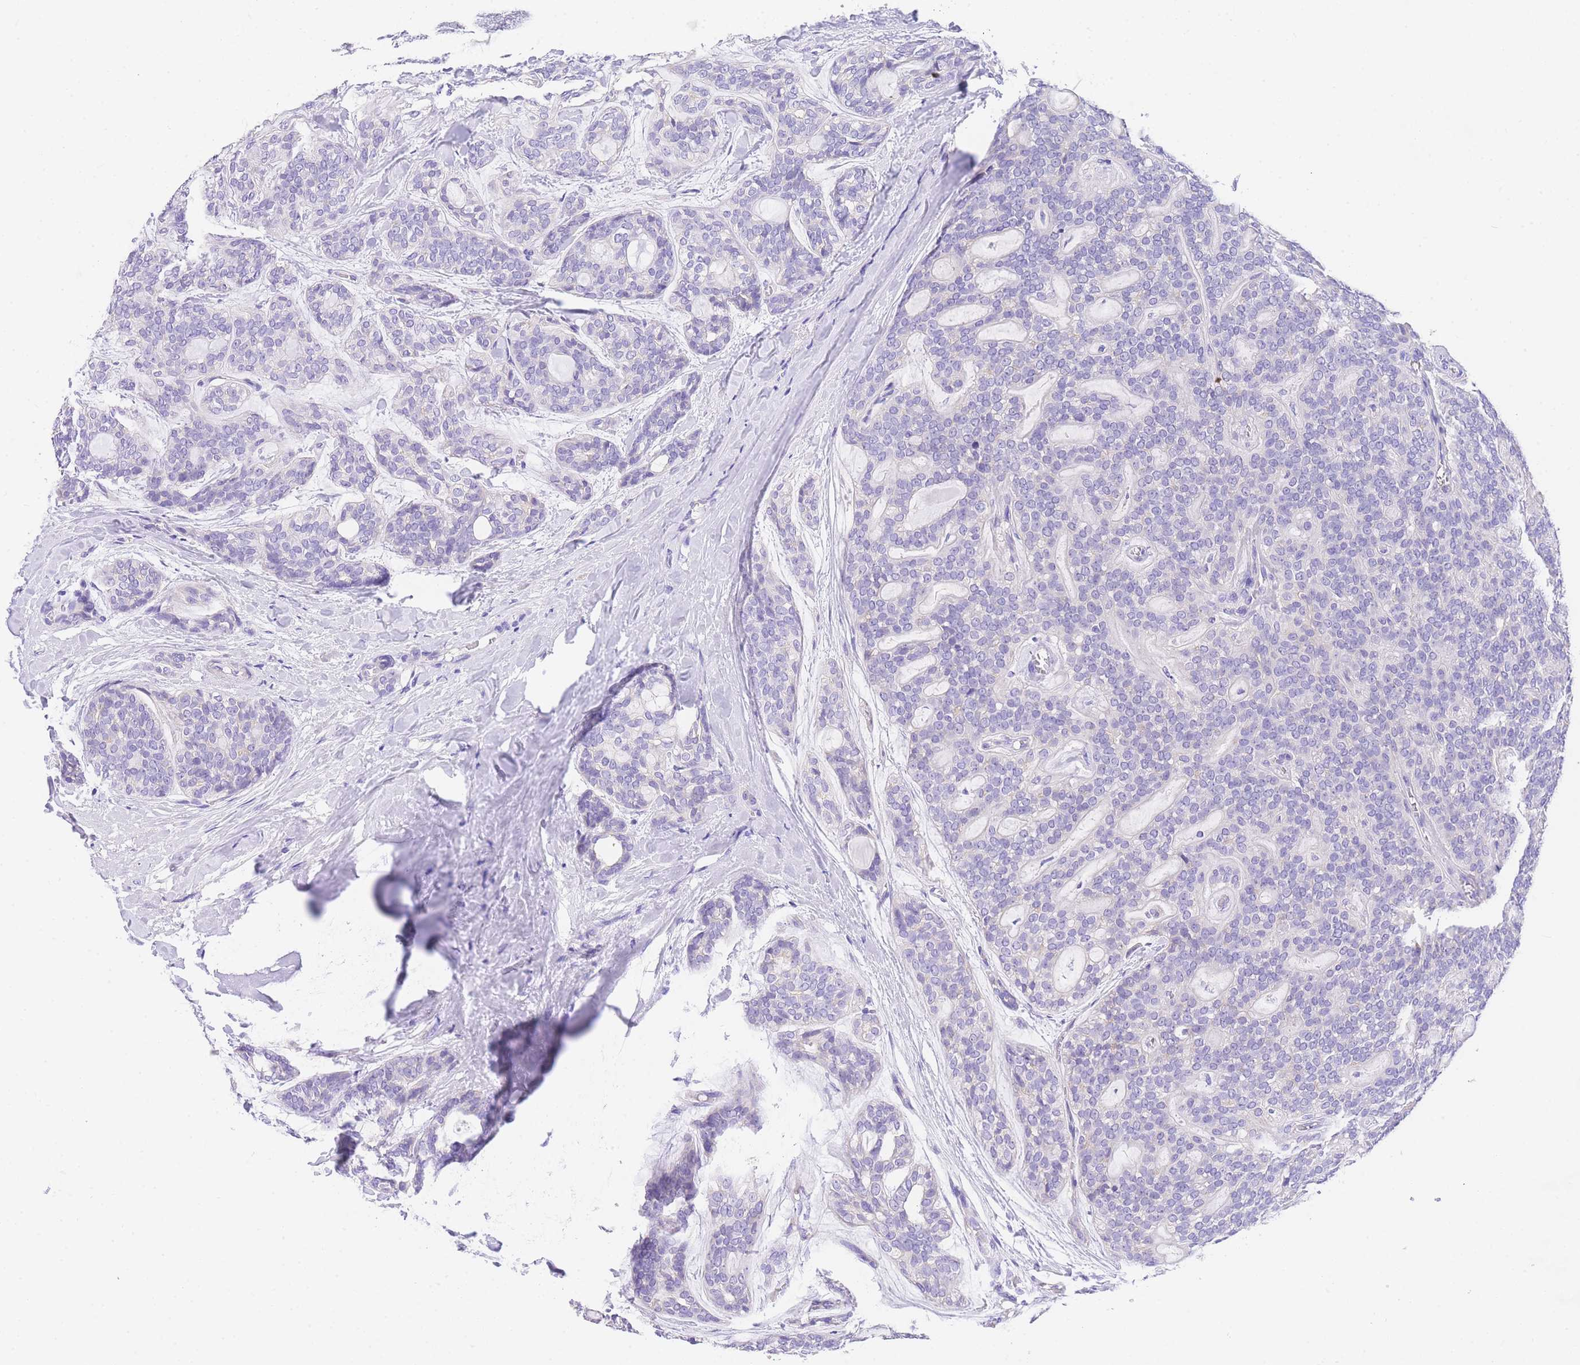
{"staining": {"intensity": "negative", "quantity": "none", "location": "none"}, "tissue": "head and neck cancer", "cell_type": "Tumor cells", "image_type": "cancer", "snomed": [{"axis": "morphology", "description": "Adenocarcinoma, NOS"}, {"axis": "topography", "description": "Head-Neck"}], "caption": "Protein analysis of adenocarcinoma (head and neck) displays no significant positivity in tumor cells.", "gene": "EPN2", "patient": {"sex": "male", "age": 66}}